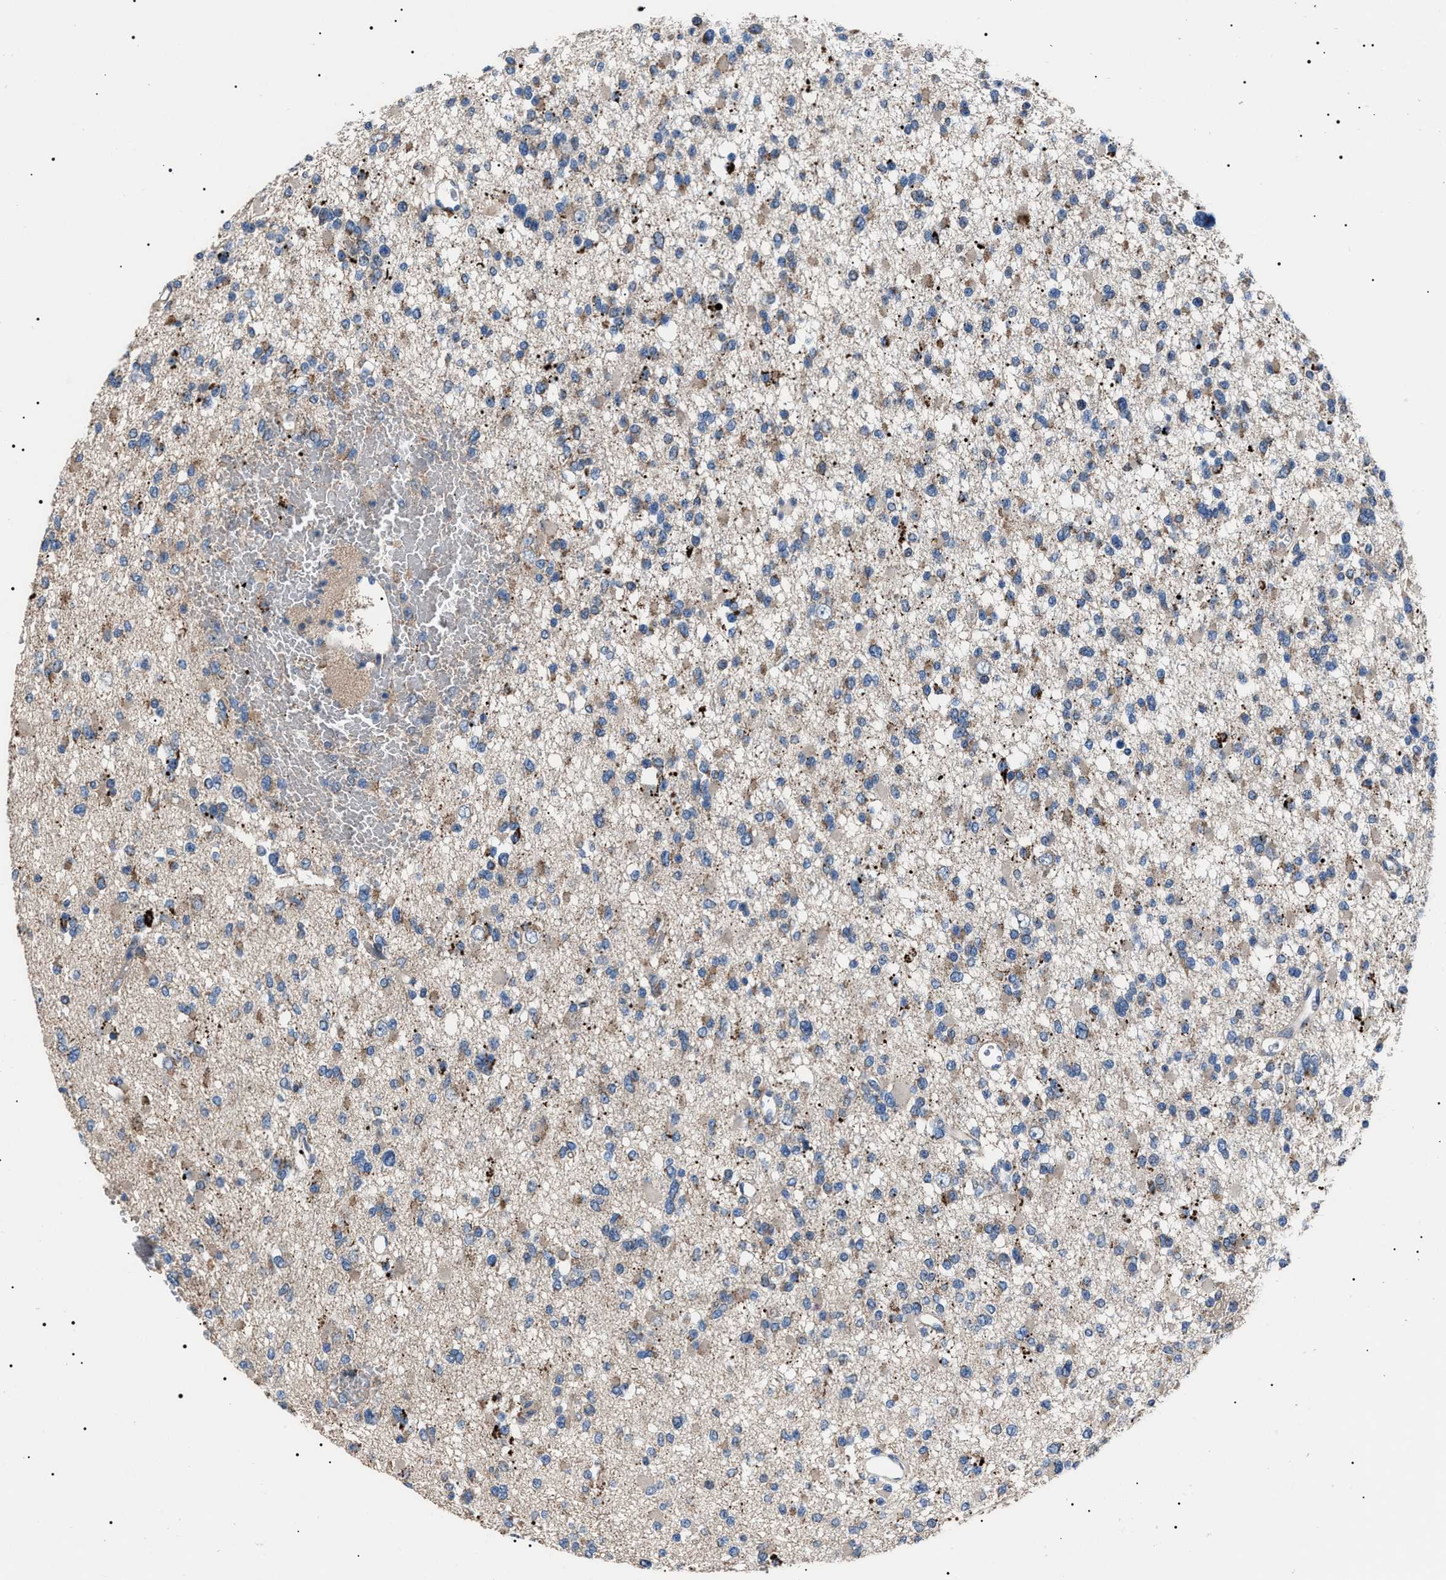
{"staining": {"intensity": "weak", "quantity": ">75%", "location": "cytoplasmic/membranous"}, "tissue": "glioma", "cell_type": "Tumor cells", "image_type": "cancer", "snomed": [{"axis": "morphology", "description": "Glioma, malignant, Low grade"}, {"axis": "topography", "description": "Brain"}], "caption": "Immunohistochemistry (DAB) staining of glioma reveals weak cytoplasmic/membranous protein staining in about >75% of tumor cells. Nuclei are stained in blue.", "gene": "PTRH1", "patient": {"sex": "female", "age": 22}}